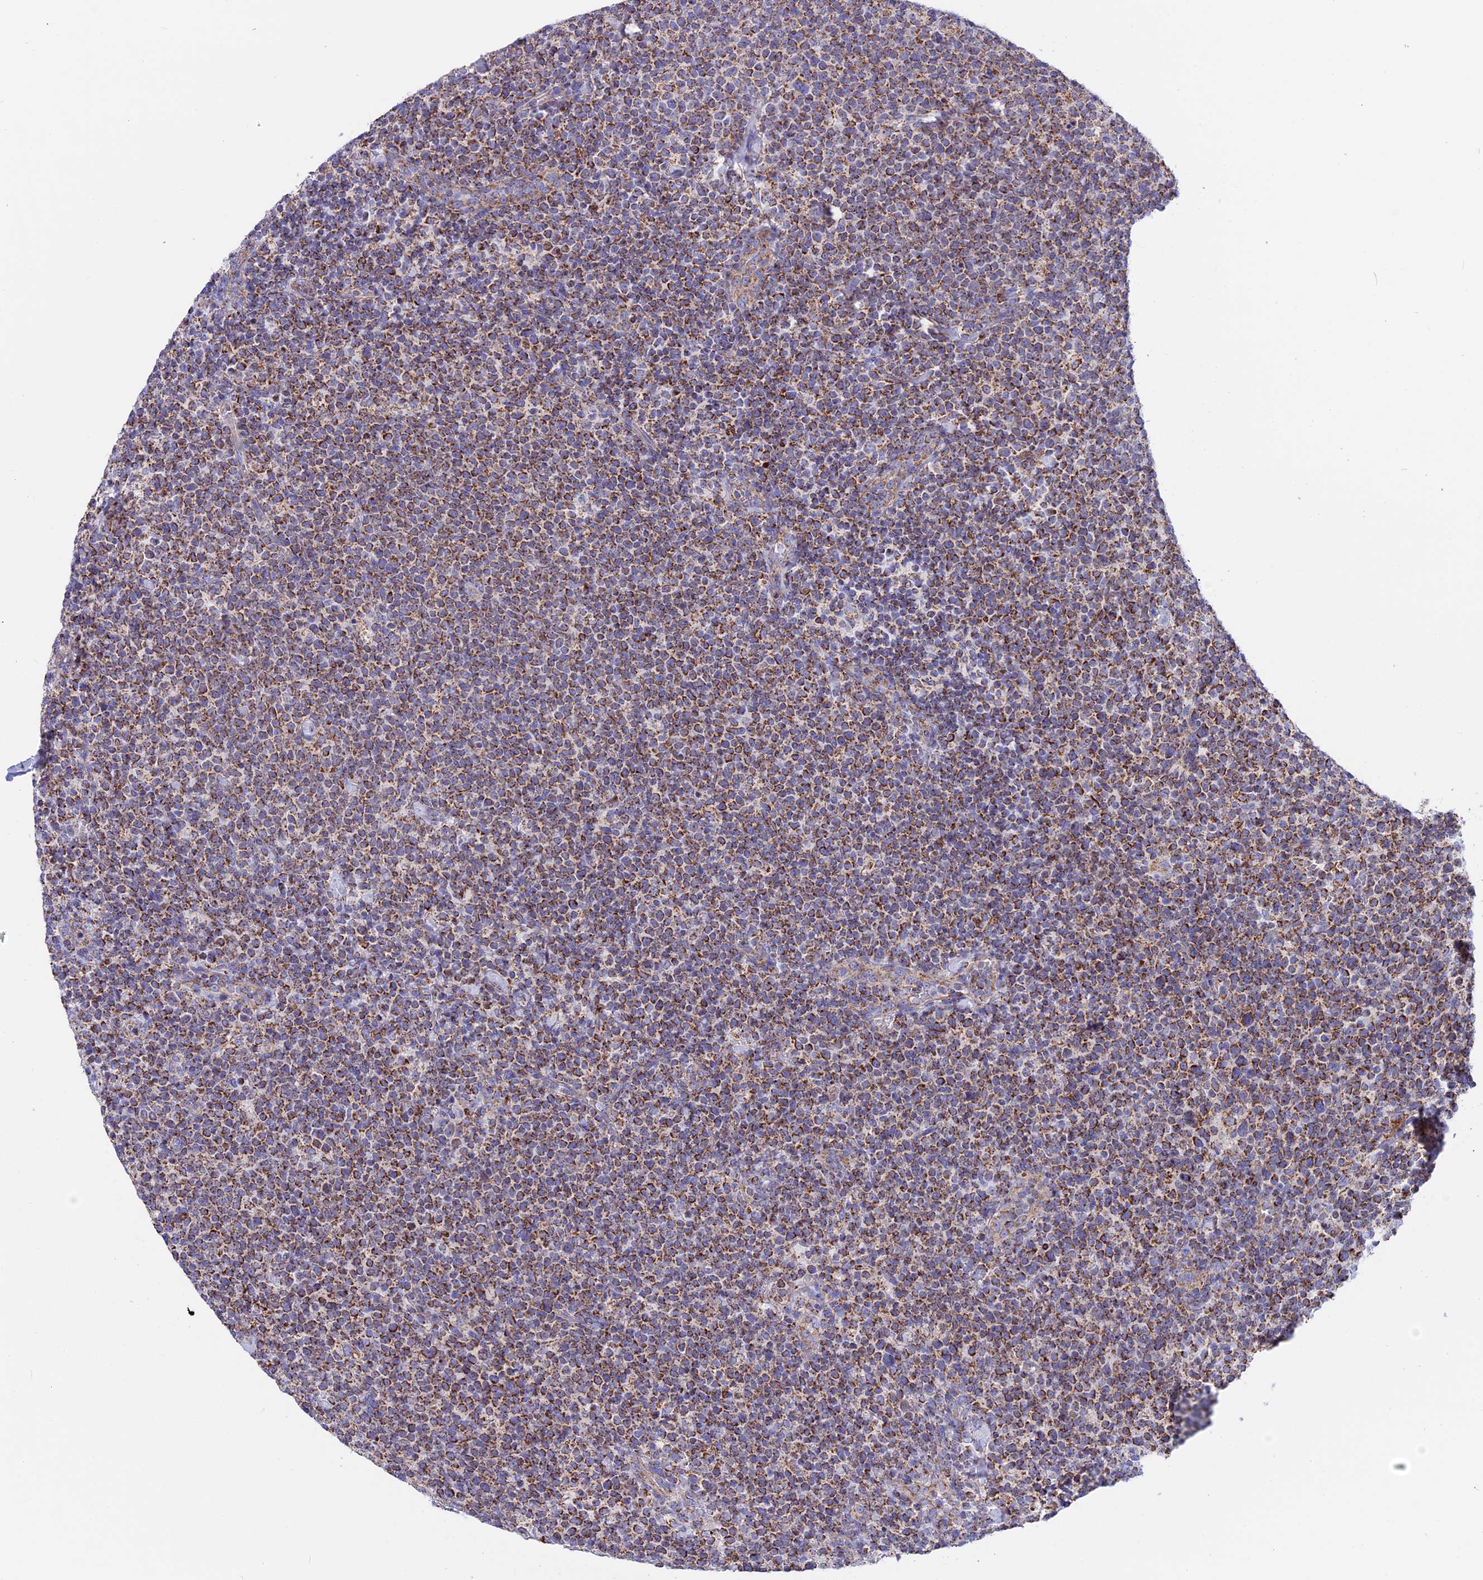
{"staining": {"intensity": "strong", "quantity": ">75%", "location": "cytoplasmic/membranous"}, "tissue": "lymphoma", "cell_type": "Tumor cells", "image_type": "cancer", "snomed": [{"axis": "morphology", "description": "Malignant lymphoma, non-Hodgkin's type, High grade"}, {"axis": "topography", "description": "Lymph node"}], "caption": "Lymphoma stained with a brown dye exhibits strong cytoplasmic/membranous positive positivity in approximately >75% of tumor cells.", "gene": "GCDH", "patient": {"sex": "male", "age": 61}}